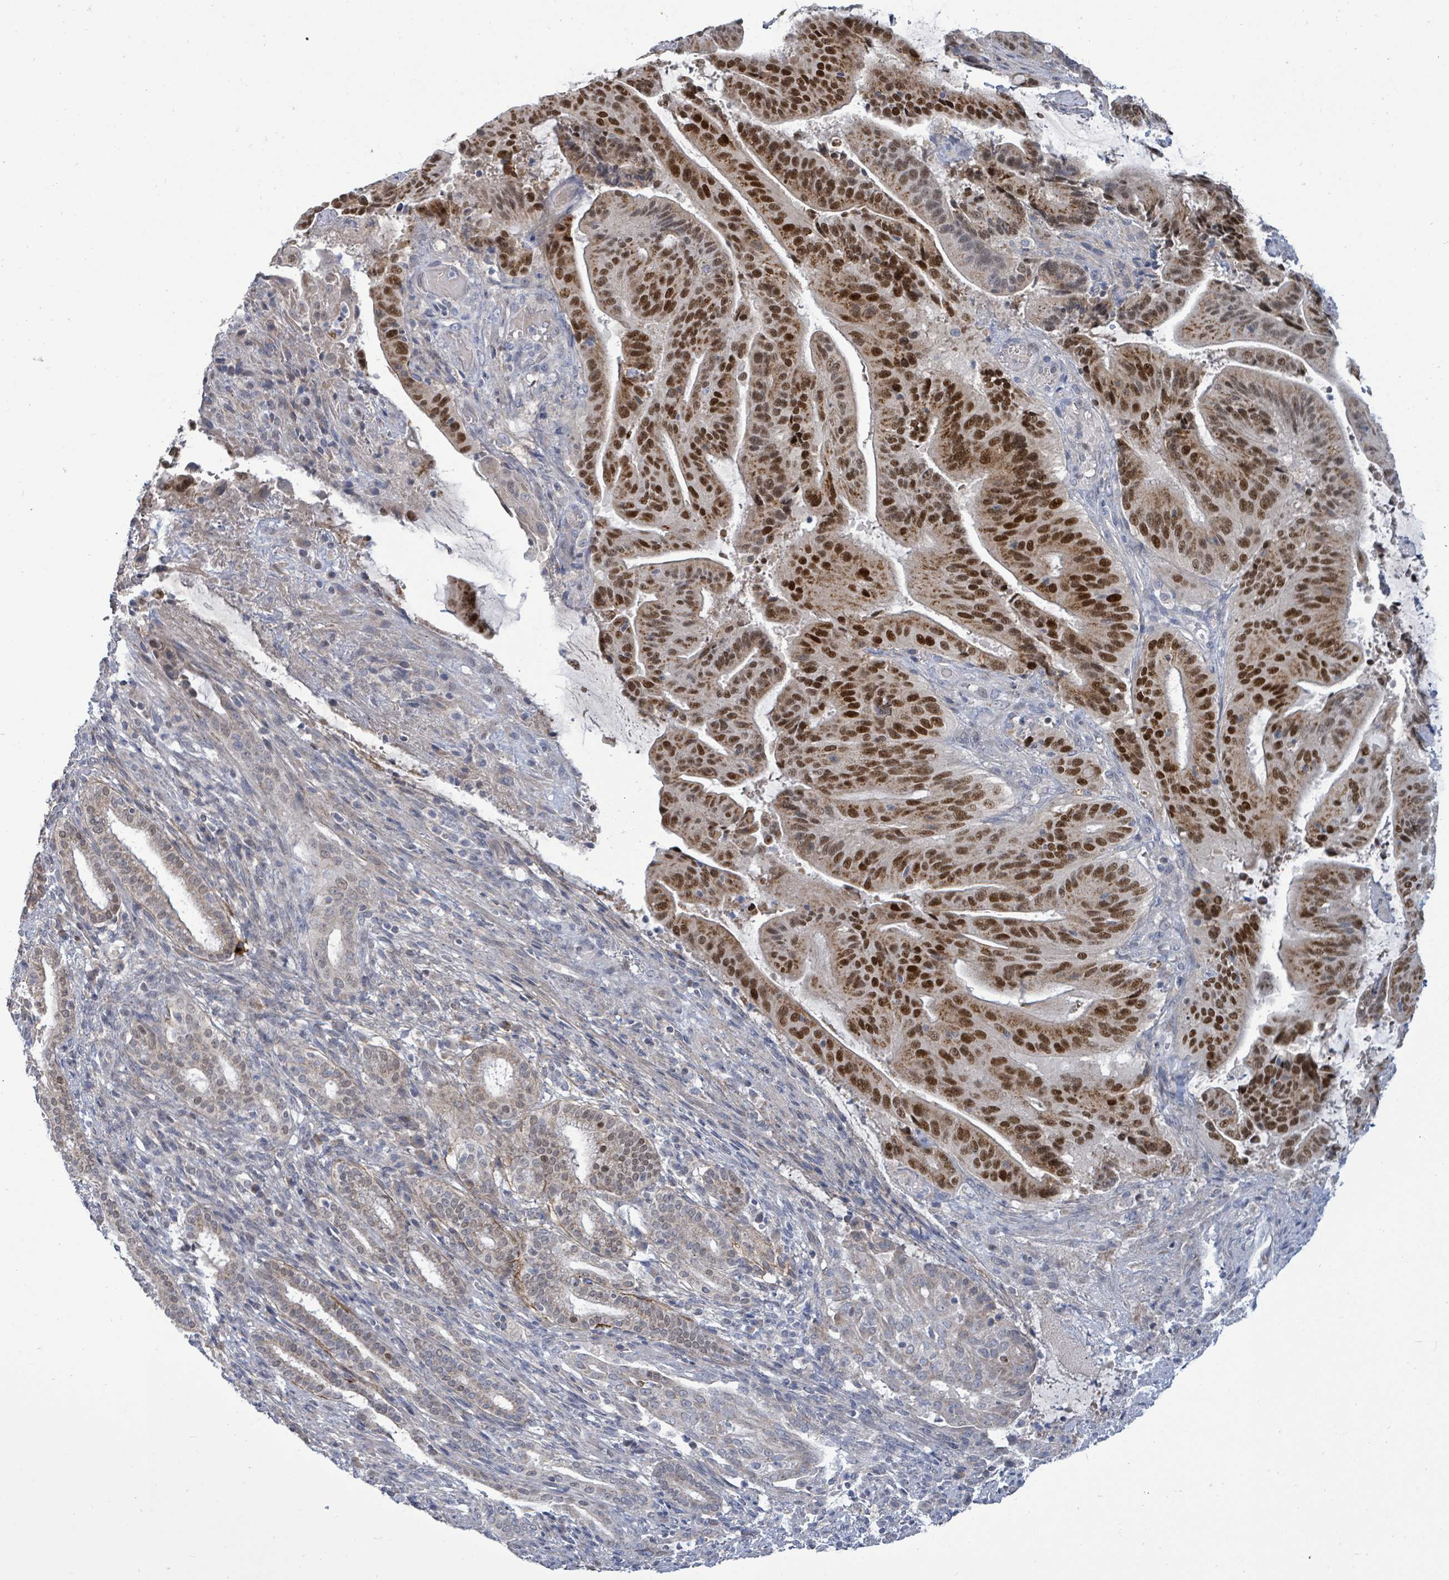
{"staining": {"intensity": "strong", "quantity": ">75%", "location": "cytoplasmic/membranous,nuclear"}, "tissue": "liver cancer", "cell_type": "Tumor cells", "image_type": "cancer", "snomed": [{"axis": "morphology", "description": "Normal tissue, NOS"}, {"axis": "morphology", "description": "Cholangiocarcinoma"}, {"axis": "topography", "description": "Liver"}, {"axis": "topography", "description": "Peripheral nerve tissue"}], "caption": "IHC micrograph of neoplastic tissue: liver cancer stained using IHC shows high levels of strong protein expression localized specifically in the cytoplasmic/membranous and nuclear of tumor cells, appearing as a cytoplasmic/membranous and nuclear brown color.", "gene": "ZFPM1", "patient": {"sex": "female", "age": 73}}